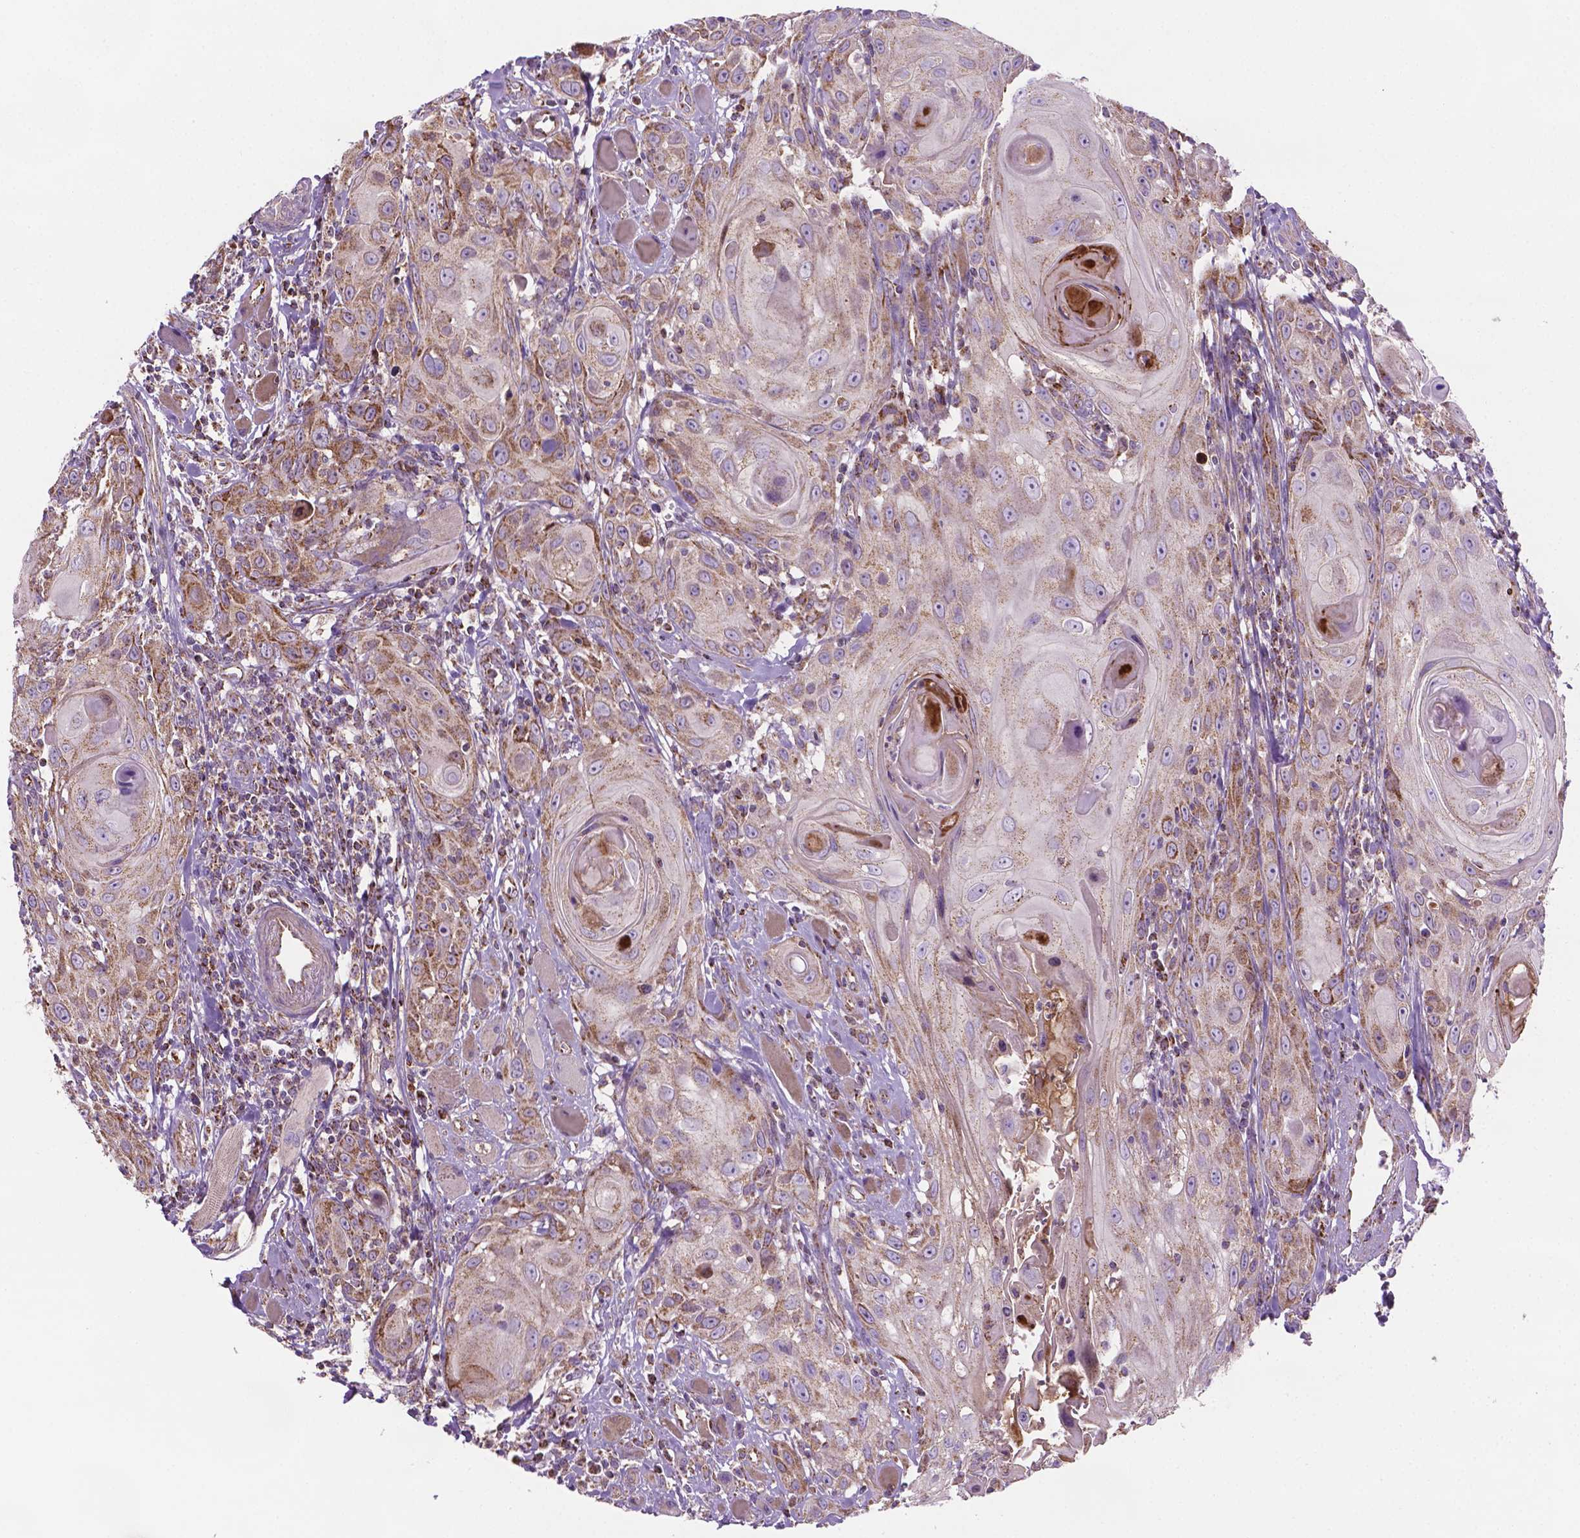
{"staining": {"intensity": "moderate", "quantity": ">75%", "location": "cytoplasmic/membranous"}, "tissue": "head and neck cancer", "cell_type": "Tumor cells", "image_type": "cancer", "snomed": [{"axis": "morphology", "description": "Squamous cell carcinoma, NOS"}, {"axis": "topography", "description": "Head-Neck"}], "caption": "Protein expression analysis of head and neck squamous cell carcinoma exhibits moderate cytoplasmic/membranous staining in about >75% of tumor cells.", "gene": "PIBF1", "patient": {"sex": "female", "age": 80}}